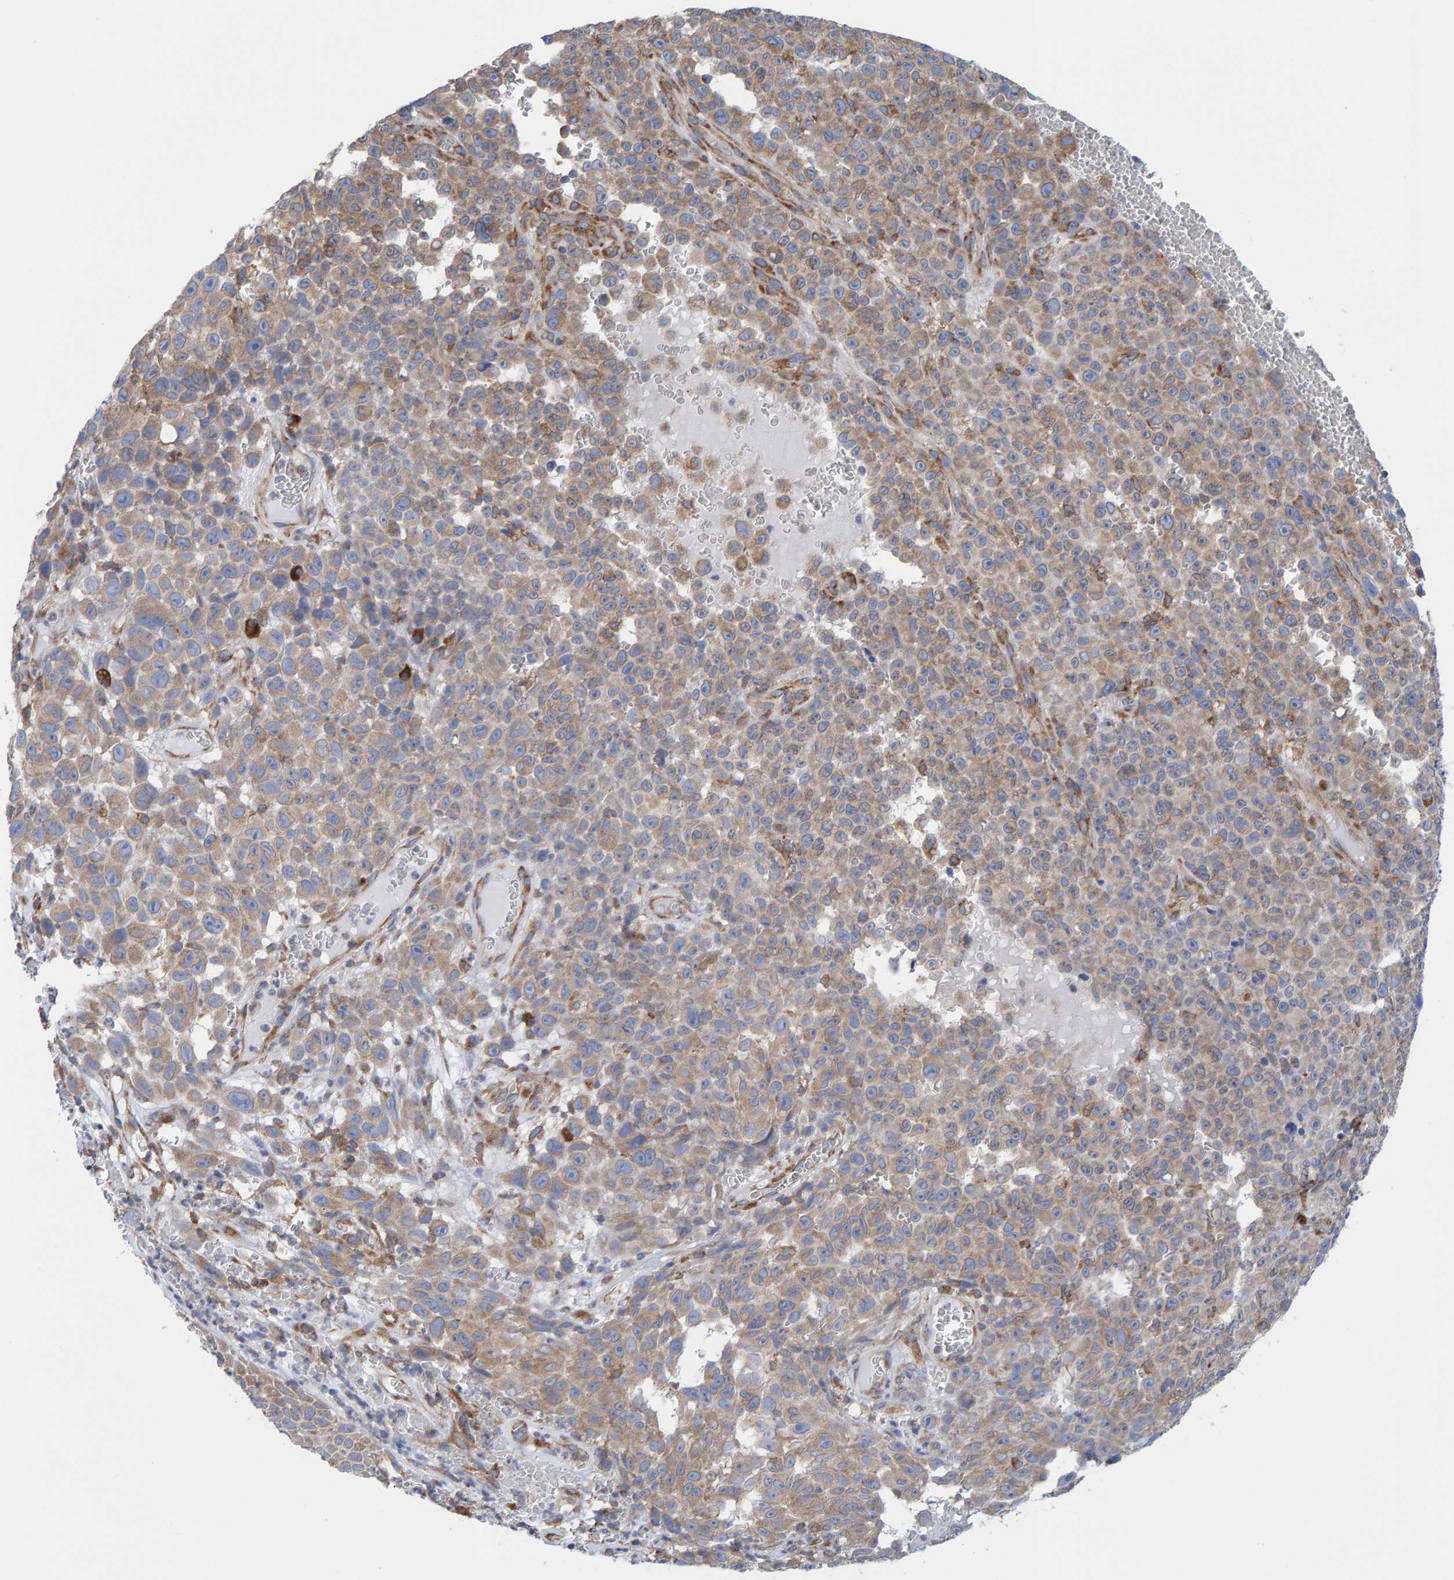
{"staining": {"intensity": "moderate", "quantity": ">75%", "location": "cytoplasmic/membranous"}, "tissue": "melanoma", "cell_type": "Tumor cells", "image_type": "cancer", "snomed": [{"axis": "morphology", "description": "Malignant melanoma, NOS"}, {"axis": "topography", "description": "Skin"}], "caption": "Melanoma tissue displays moderate cytoplasmic/membranous expression in about >75% of tumor cells", "gene": "CDK5RAP3", "patient": {"sex": "female", "age": 82}}